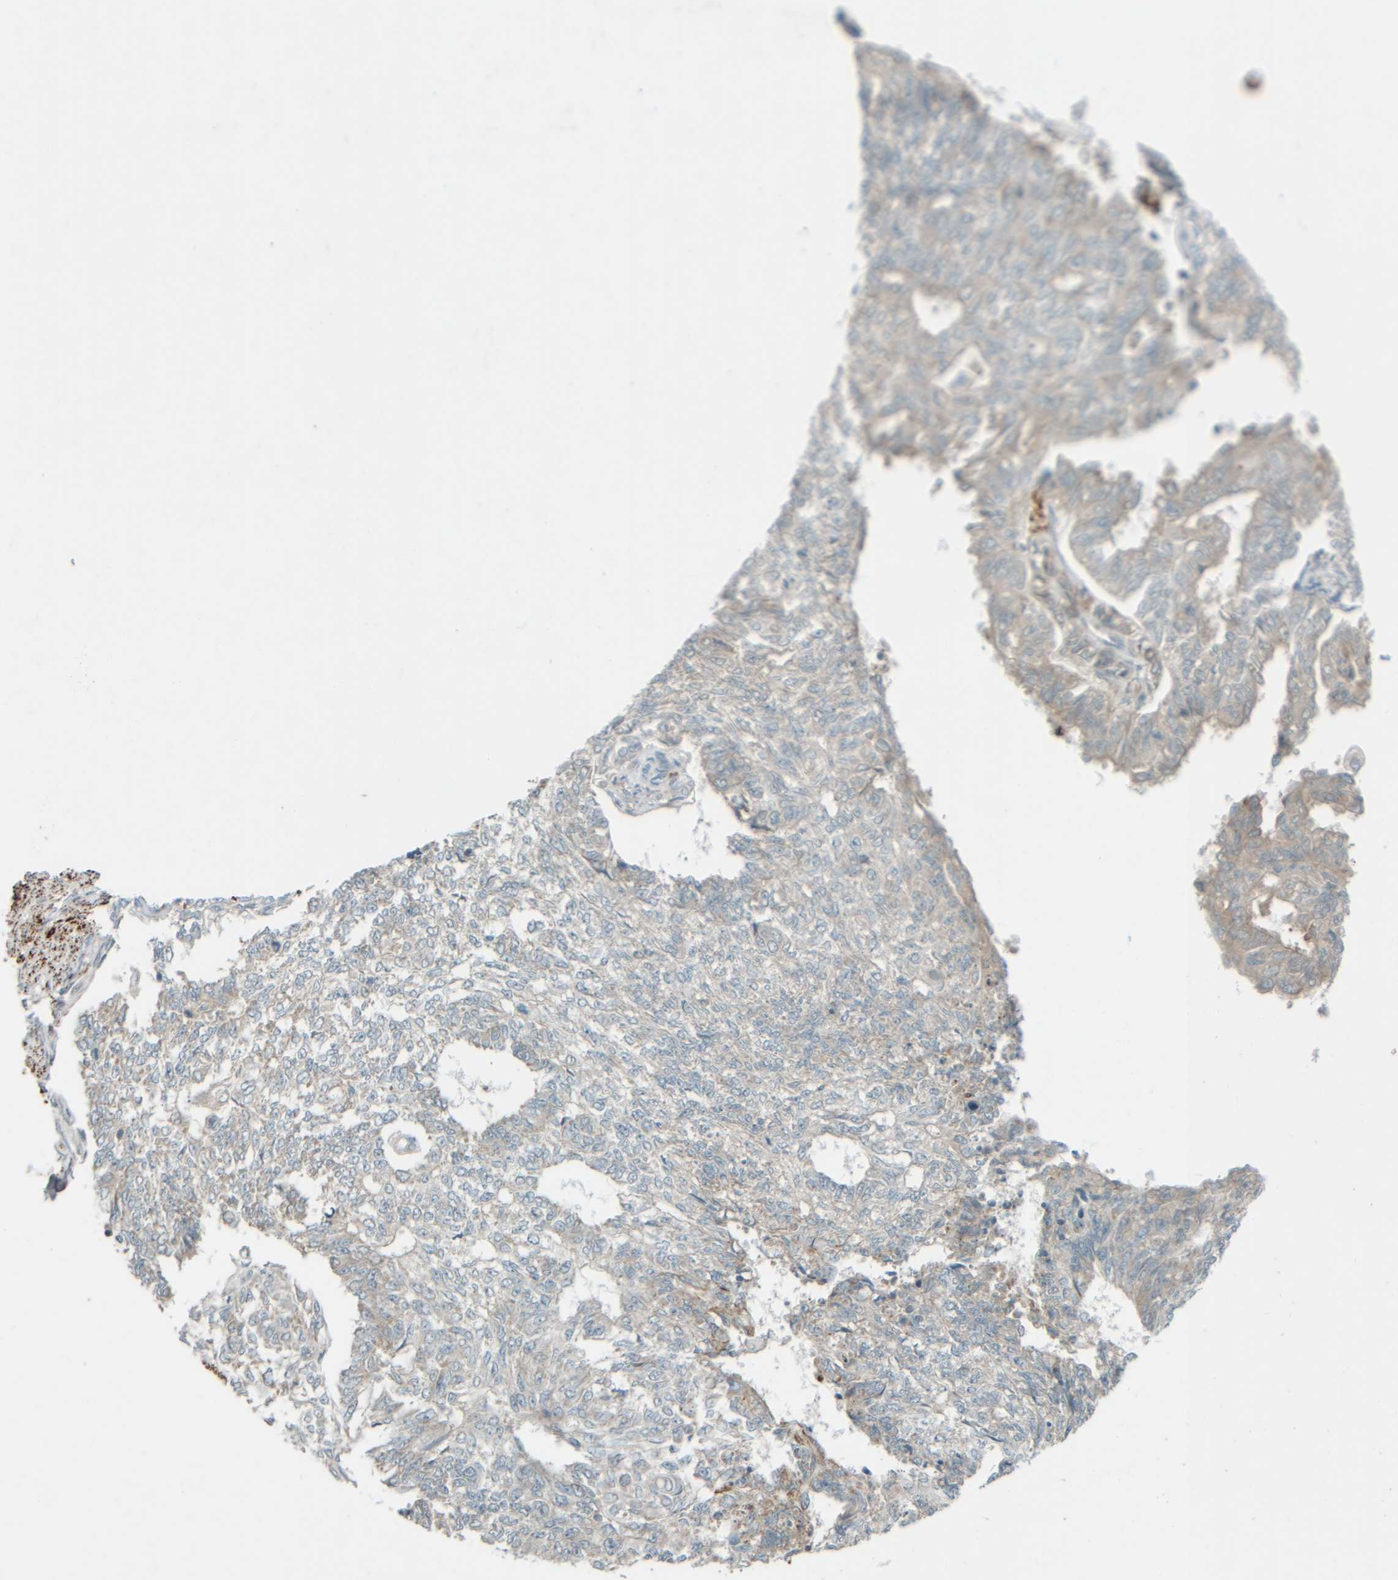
{"staining": {"intensity": "weak", "quantity": "<25%", "location": "cytoplasmic/membranous"}, "tissue": "endometrial cancer", "cell_type": "Tumor cells", "image_type": "cancer", "snomed": [{"axis": "morphology", "description": "Adenocarcinoma, NOS"}, {"axis": "topography", "description": "Endometrium"}], "caption": "Immunohistochemistry (IHC) histopathology image of neoplastic tissue: human endometrial adenocarcinoma stained with DAB demonstrates no significant protein staining in tumor cells. (DAB immunohistochemistry (IHC), high magnification).", "gene": "SPAG5", "patient": {"sex": "female", "age": 32}}